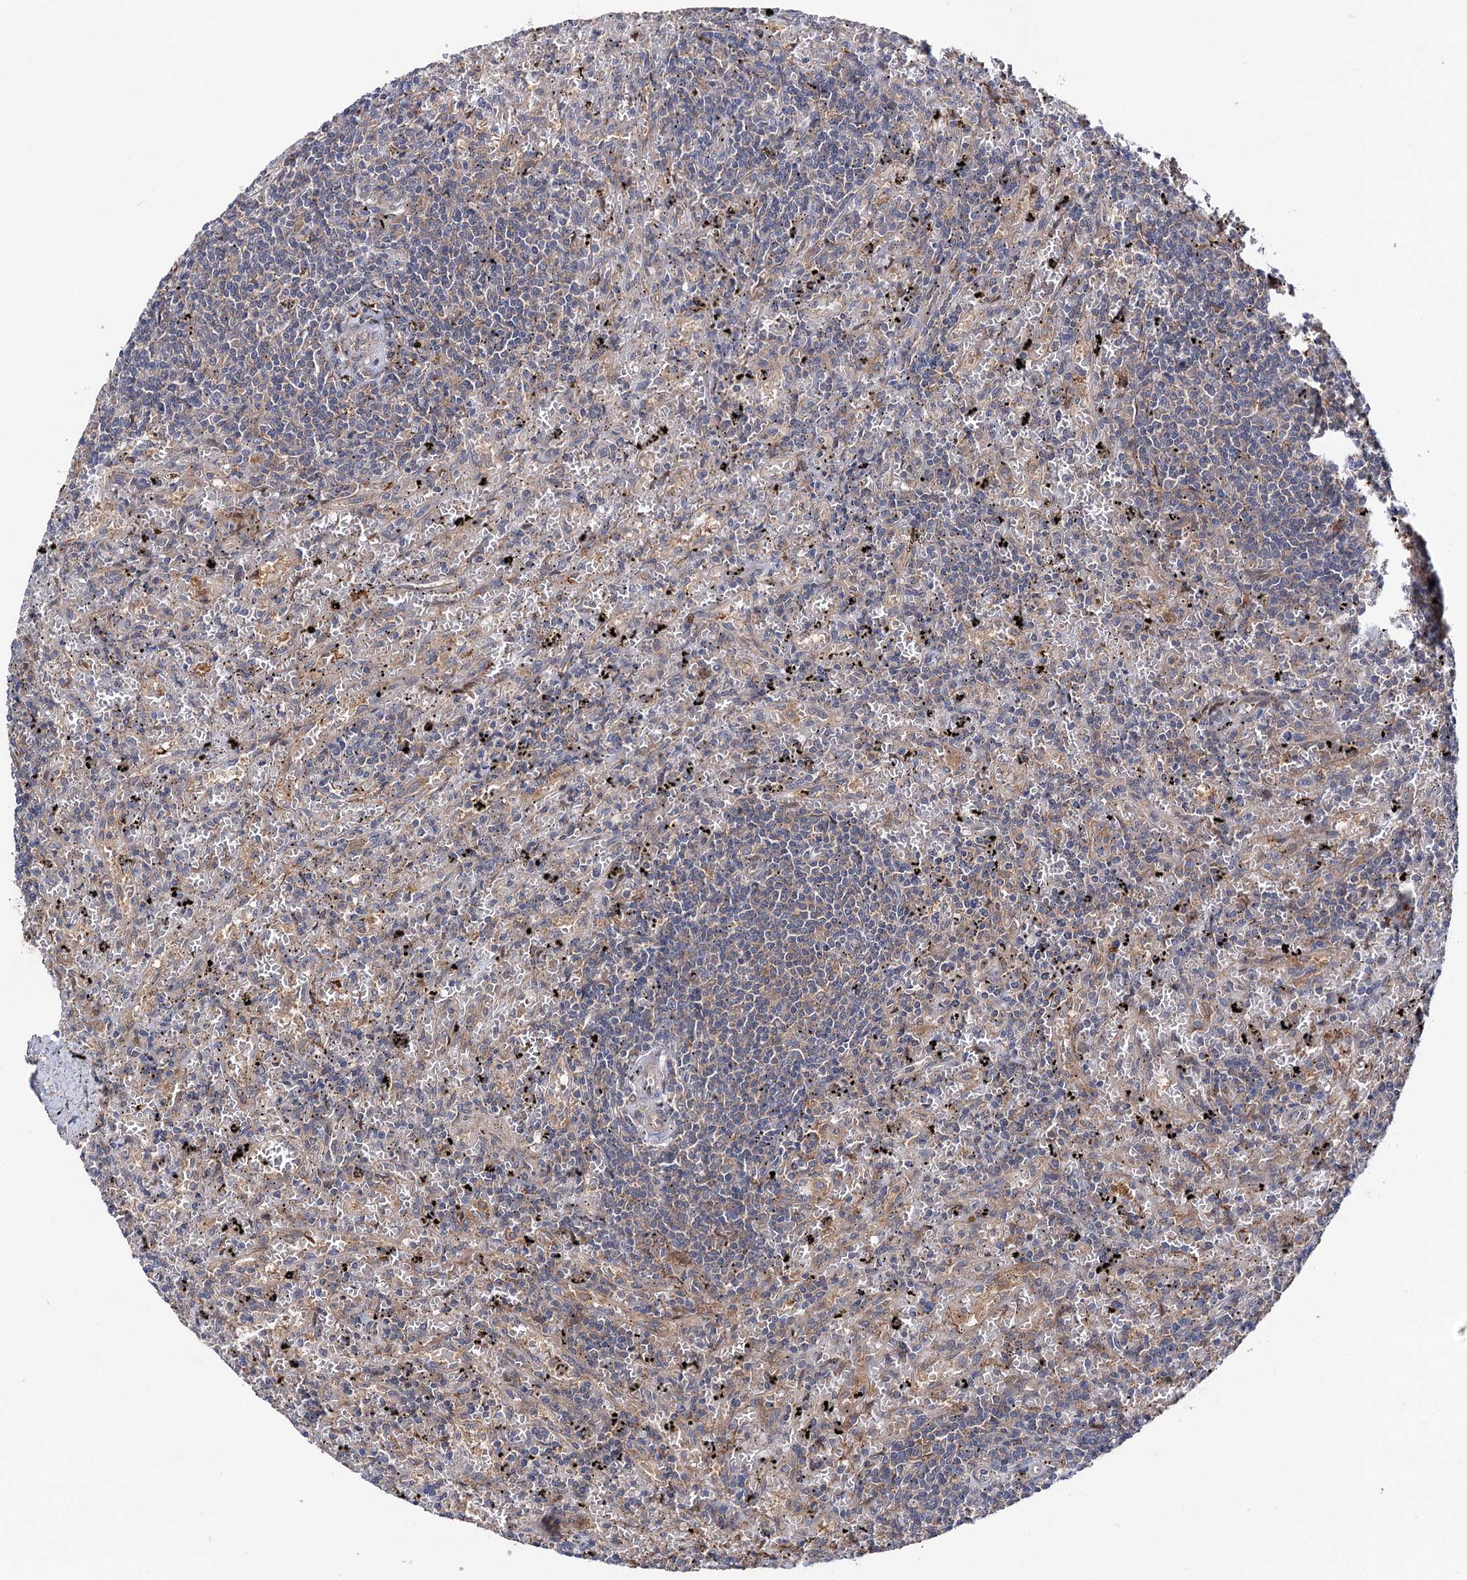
{"staining": {"intensity": "negative", "quantity": "none", "location": "none"}, "tissue": "lymphoma", "cell_type": "Tumor cells", "image_type": "cancer", "snomed": [{"axis": "morphology", "description": "Malignant lymphoma, non-Hodgkin's type, Low grade"}, {"axis": "topography", "description": "Spleen"}], "caption": "A high-resolution histopathology image shows immunohistochemistry (IHC) staining of lymphoma, which demonstrates no significant expression in tumor cells.", "gene": "NAA25", "patient": {"sex": "male", "age": 76}}